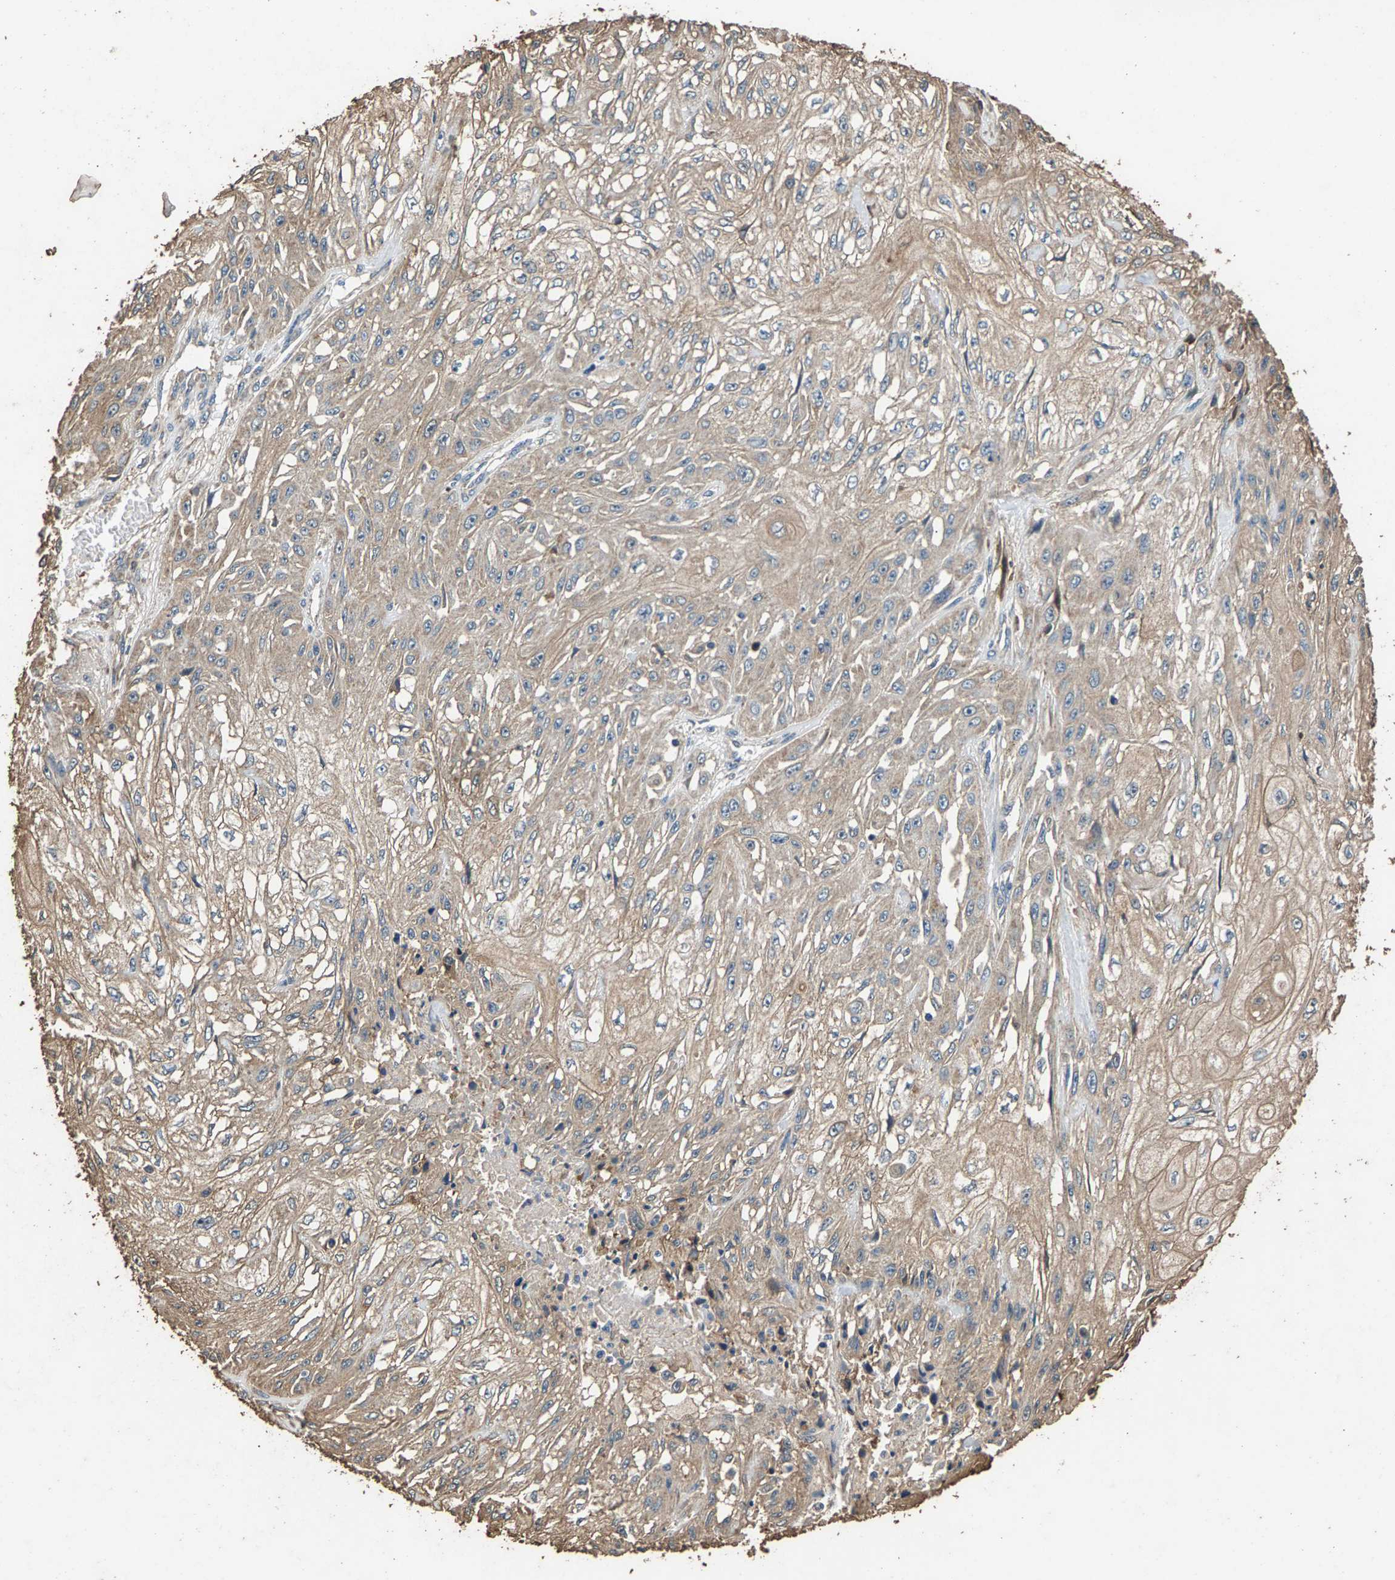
{"staining": {"intensity": "weak", "quantity": ">75%", "location": "cytoplasmic/membranous"}, "tissue": "skin cancer", "cell_type": "Tumor cells", "image_type": "cancer", "snomed": [{"axis": "morphology", "description": "Squamous cell carcinoma, NOS"}, {"axis": "morphology", "description": "Squamous cell carcinoma, metastatic, NOS"}, {"axis": "topography", "description": "Skin"}, {"axis": "topography", "description": "Lymph node"}], "caption": "A histopathology image of human skin cancer stained for a protein exhibits weak cytoplasmic/membranous brown staining in tumor cells. (Brightfield microscopy of DAB IHC at high magnification).", "gene": "MRPL27", "patient": {"sex": "male", "age": 75}}